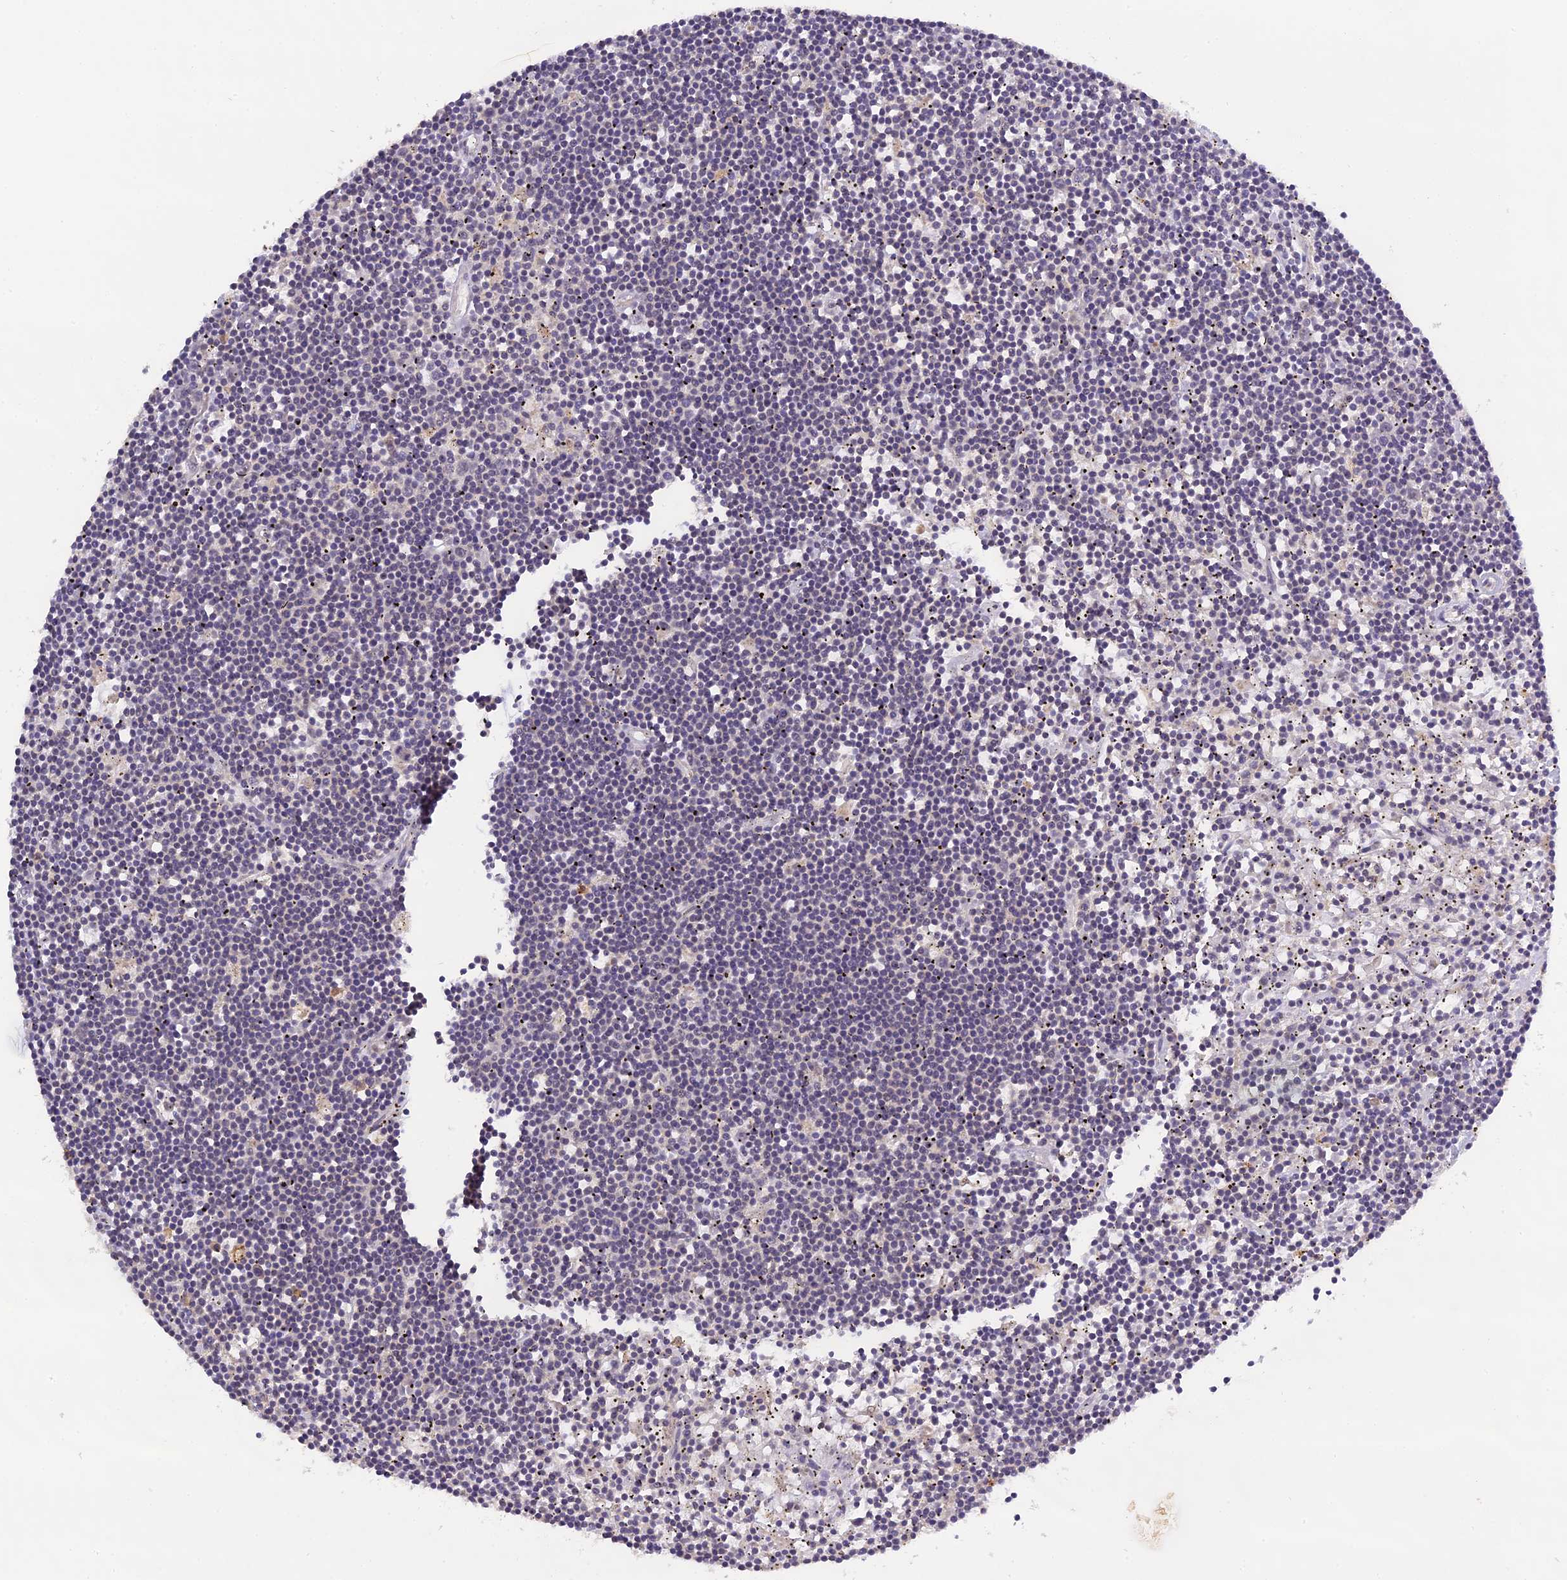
{"staining": {"intensity": "negative", "quantity": "none", "location": "none"}, "tissue": "lymphoma", "cell_type": "Tumor cells", "image_type": "cancer", "snomed": [{"axis": "morphology", "description": "Malignant lymphoma, non-Hodgkin's type, Low grade"}, {"axis": "topography", "description": "Spleen"}], "caption": "This is an immunohistochemistry micrograph of human lymphoma. There is no staining in tumor cells.", "gene": "FNIP2", "patient": {"sex": "male", "age": 76}}